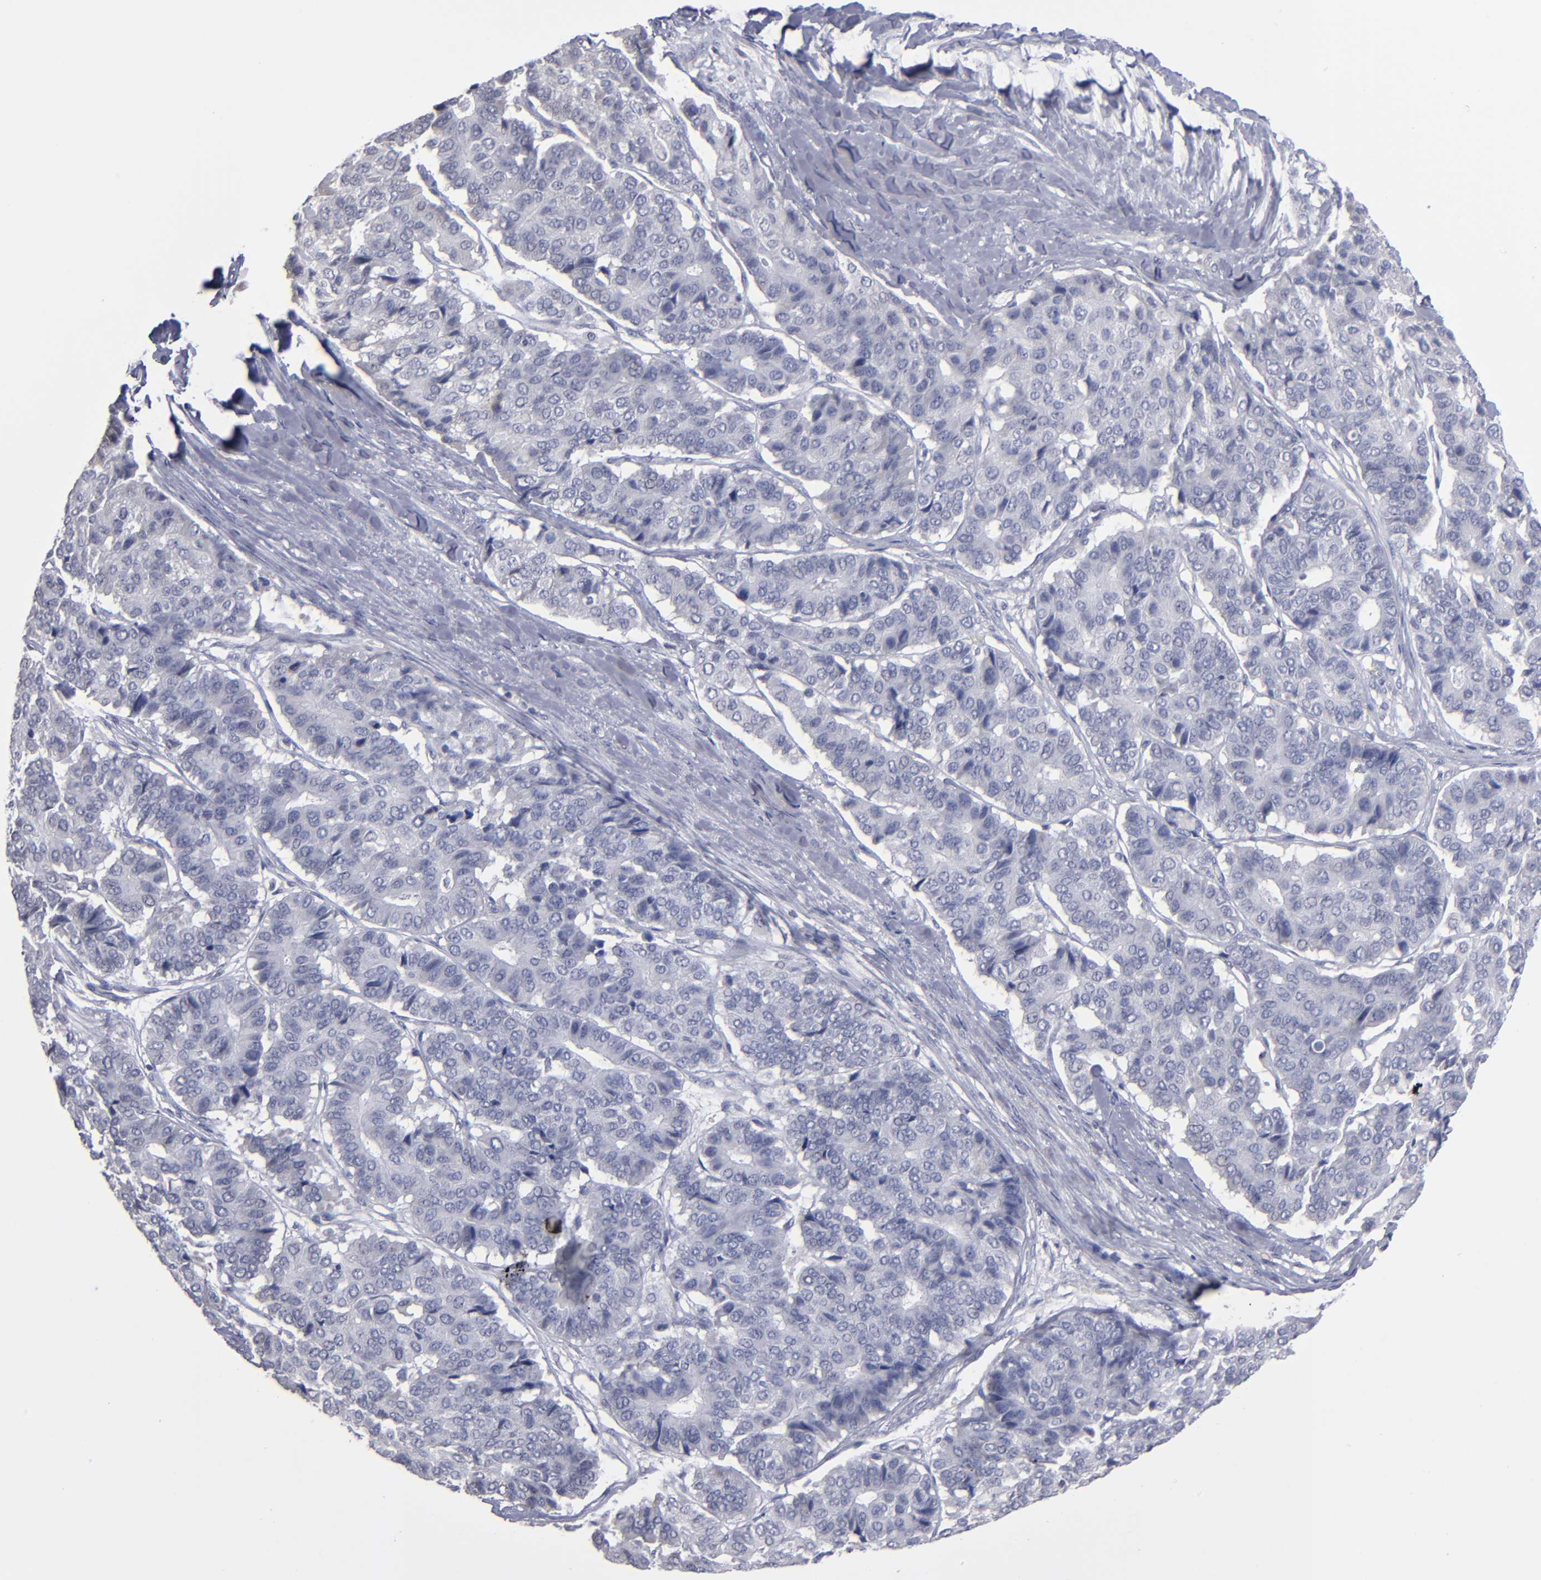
{"staining": {"intensity": "negative", "quantity": "none", "location": "none"}, "tissue": "pancreatic cancer", "cell_type": "Tumor cells", "image_type": "cancer", "snomed": [{"axis": "morphology", "description": "Adenocarcinoma, NOS"}, {"axis": "topography", "description": "Pancreas"}], "caption": "Micrograph shows no significant protein positivity in tumor cells of pancreatic cancer (adenocarcinoma). Brightfield microscopy of immunohistochemistry (IHC) stained with DAB (brown) and hematoxylin (blue), captured at high magnification.", "gene": "RPH3A", "patient": {"sex": "male", "age": 50}}